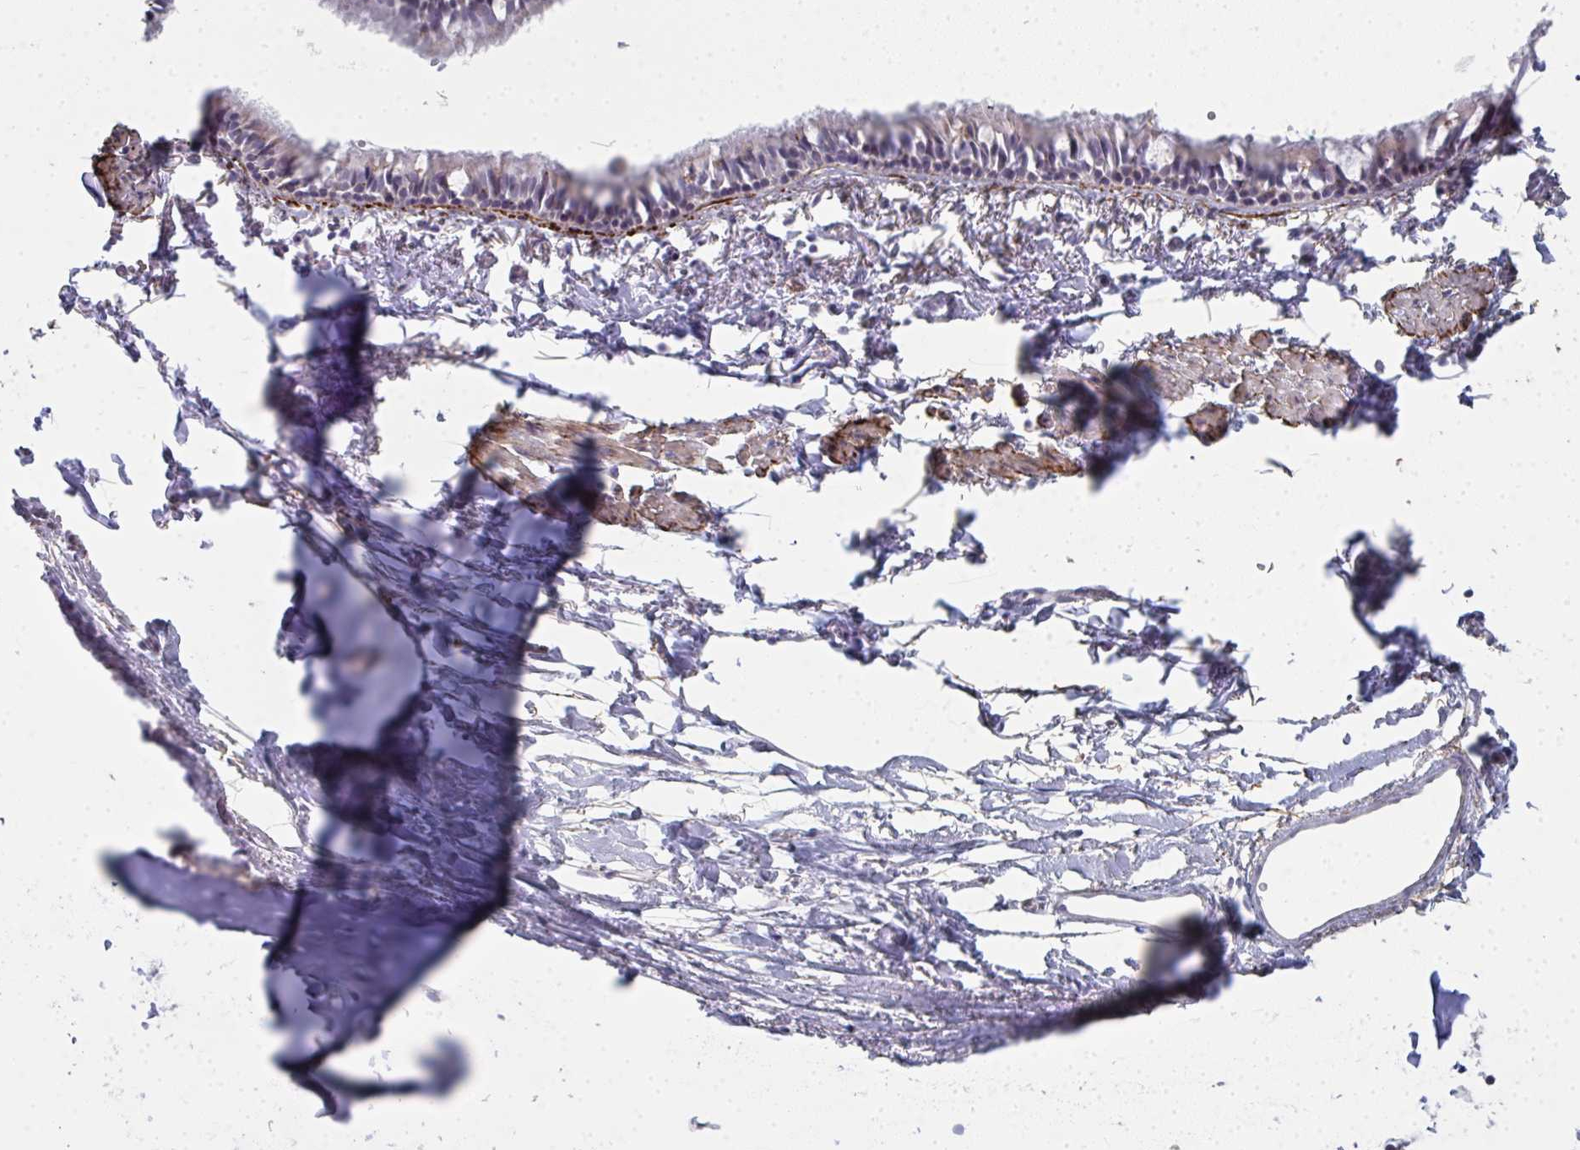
{"staining": {"intensity": "moderate", "quantity": "25%-75%", "location": "cytoplasmic/membranous"}, "tissue": "bronchus", "cell_type": "Respiratory epithelial cells", "image_type": "normal", "snomed": [{"axis": "morphology", "description": "Normal tissue, NOS"}, {"axis": "topography", "description": "Cartilage tissue"}, {"axis": "topography", "description": "Bronchus"}, {"axis": "topography", "description": "Peripheral nerve tissue"}], "caption": "Immunohistochemistry (IHC) histopathology image of normal human bronchus stained for a protein (brown), which demonstrates medium levels of moderate cytoplasmic/membranous positivity in approximately 25%-75% of respiratory epithelial cells.", "gene": "A1CF", "patient": {"sex": "female", "age": 59}}